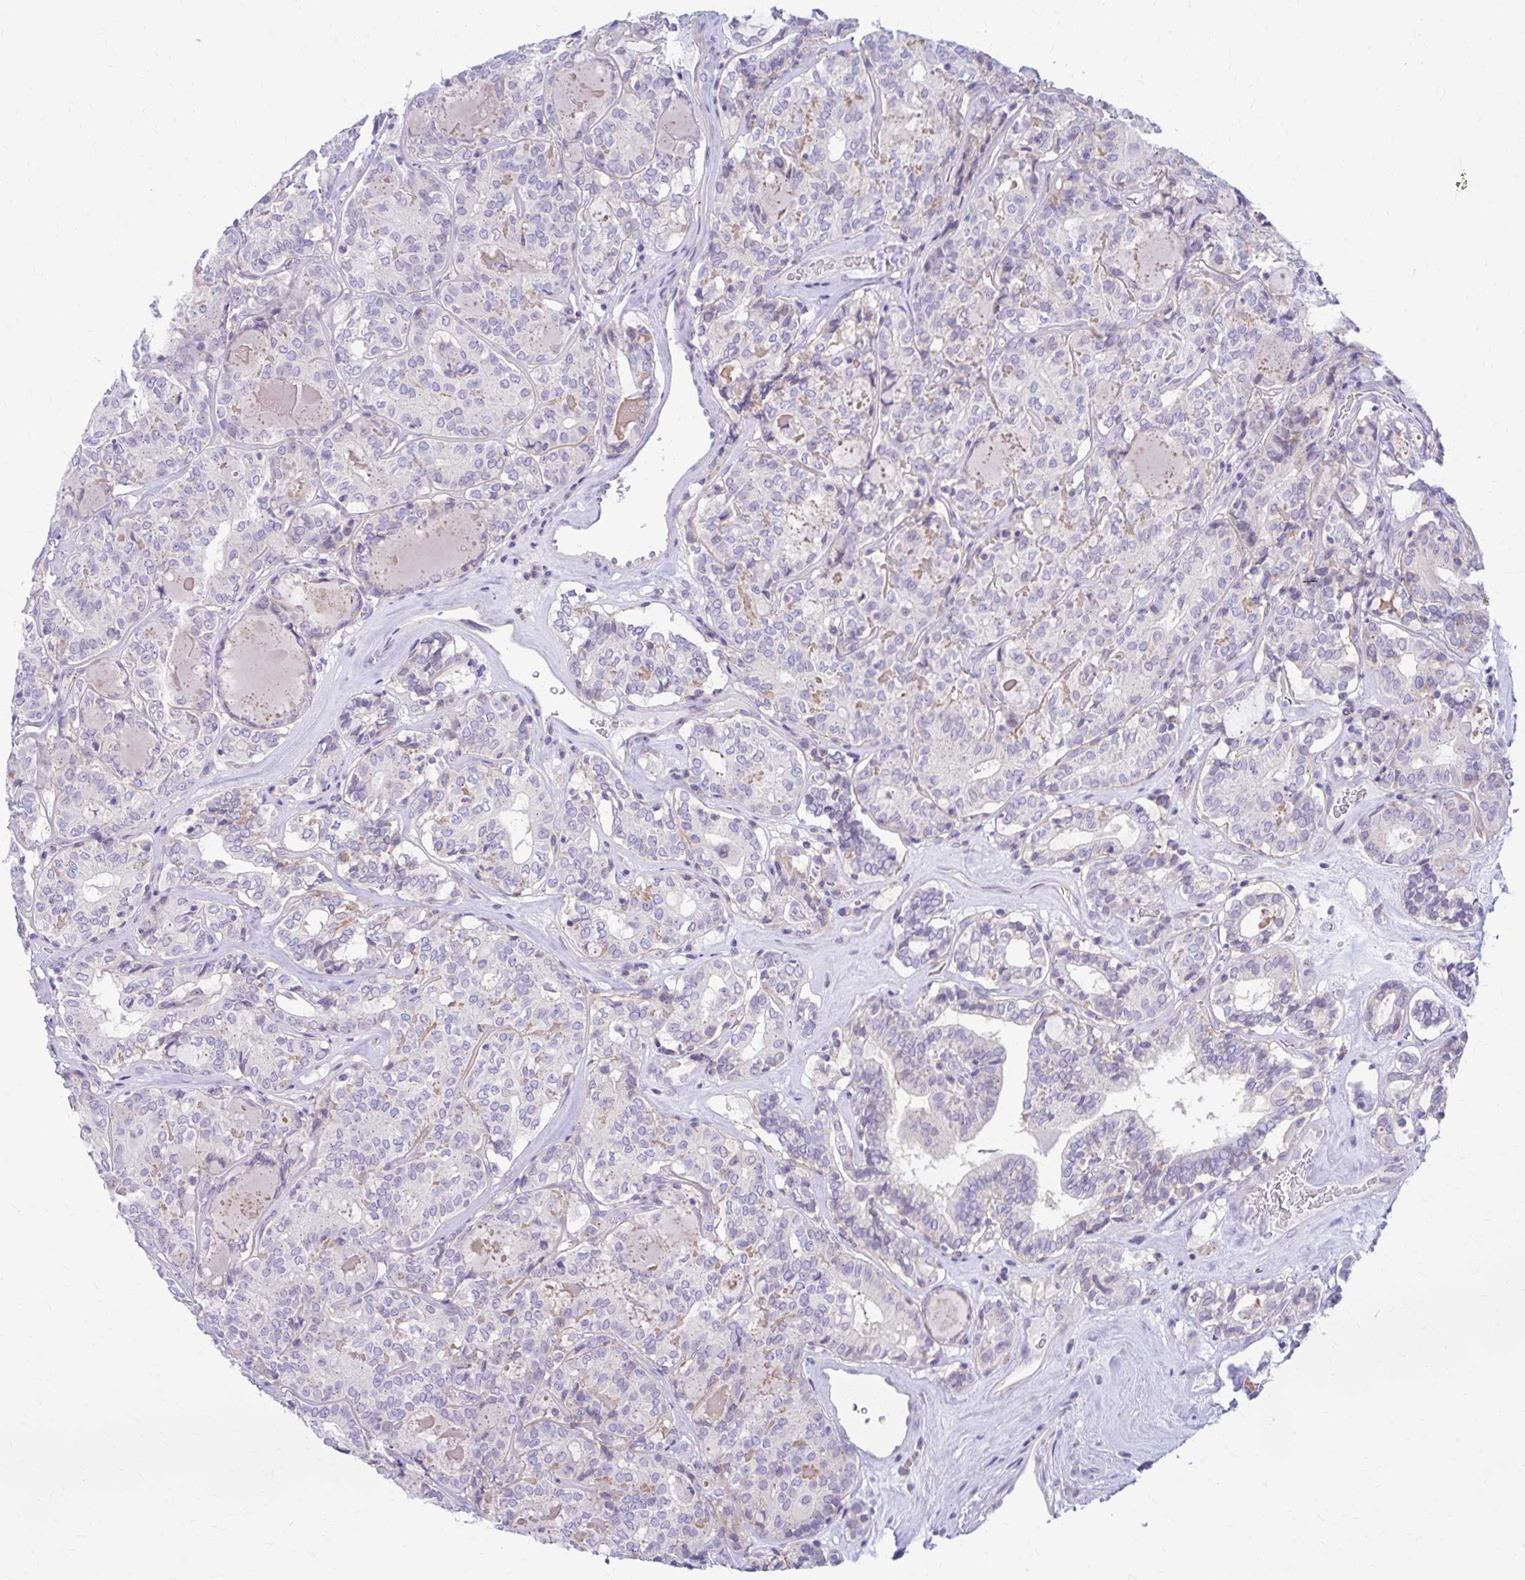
{"staining": {"intensity": "negative", "quantity": "none", "location": "none"}, "tissue": "thyroid cancer", "cell_type": "Tumor cells", "image_type": "cancer", "snomed": [{"axis": "morphology", "description": "Papillary adenocarcinoma, NOS"}, {"axis": "topography", "description": "Thyroid gland"}], "caption": "There is no significant staining in tumor cells of thyroid papillary adenocarcinoma.", "gene": "RADIL", "patient": {"sex": "female", "age": 72}}